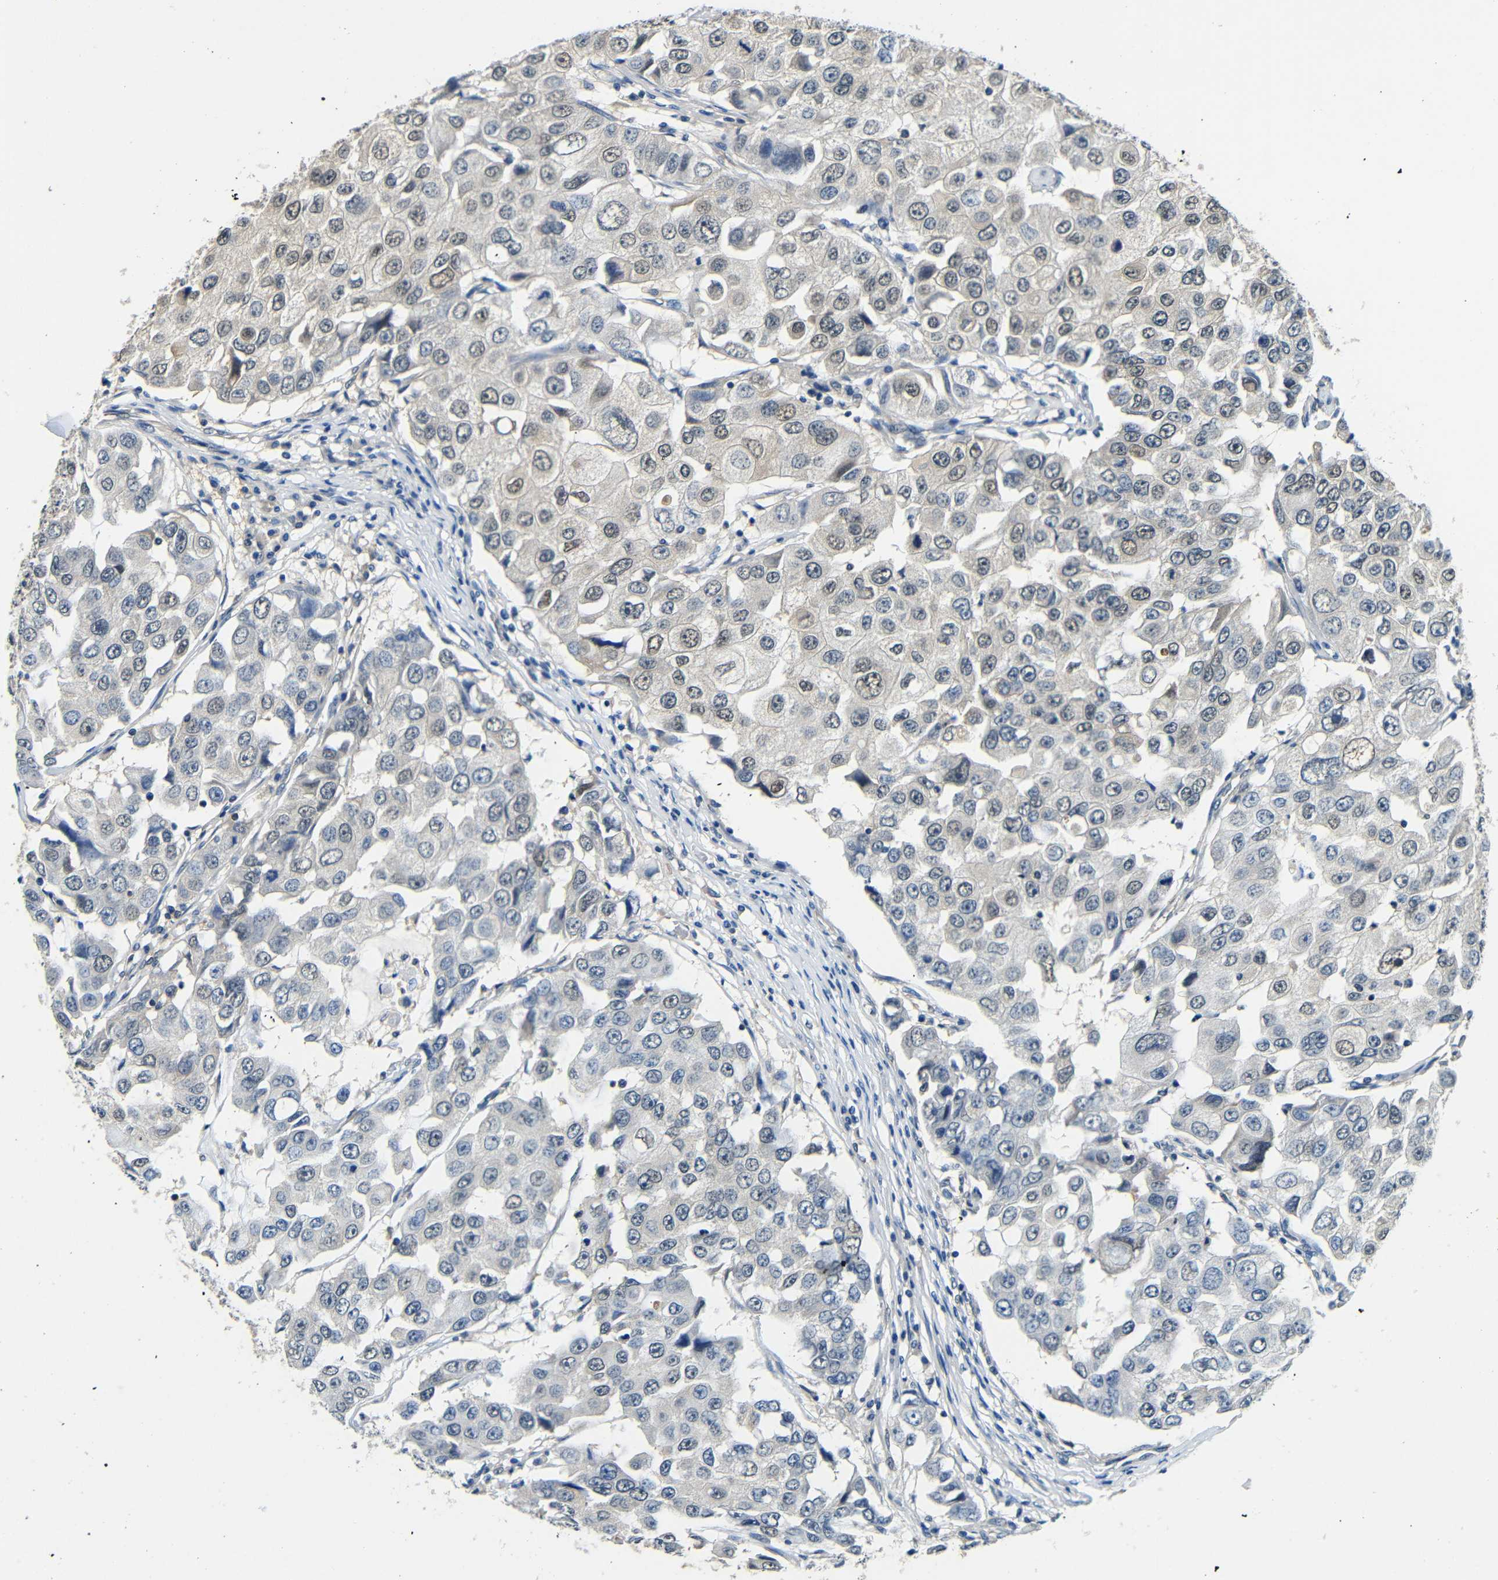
{"staining": {"intensity": "negative", "quantity": "none", "location": "none"}, "tissue": "breast cancer", "cell_type": "Tumor cells", "image_type": "cancer", "snomed": [{"axis": "morphology", "description": "Duct carcinoma"}, {"axis": "topography", "description": "Breast"}], "caption": "Breast cancer (infiltrating ductal carcinoma) was stained to show a protein in brown. There is no significant positivity in tumor cells. (DAB IHC, high magnification).", "gene": "ADAP1", "patient": {"sex": "female", "age": 27}}